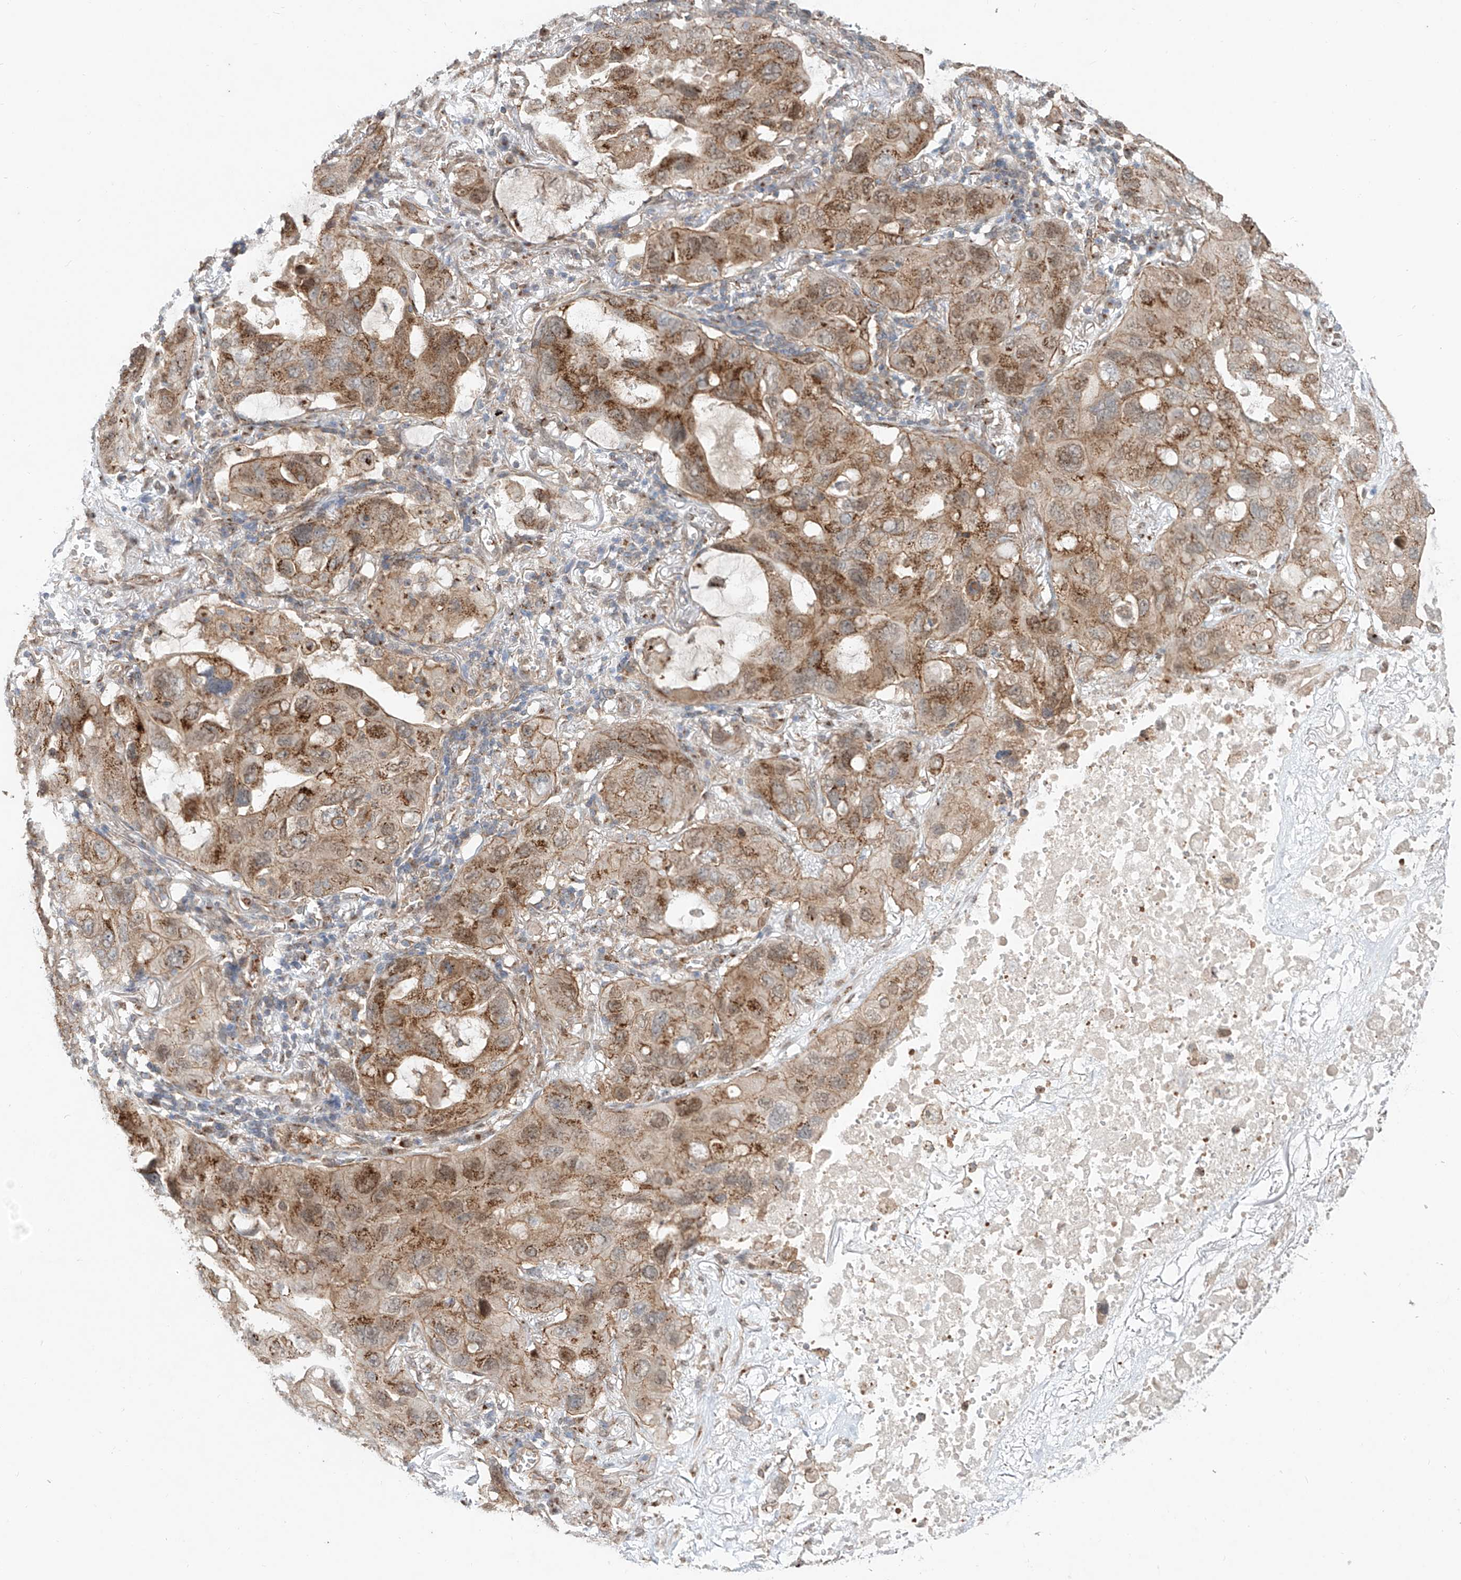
{"staining": {"intensity": "moderate", "quantity": ">75%", "location": "cytoplasmic/membranous,nuclear"}, "tissue": "lung cancer", "cell_type": "Tumor cells", "image_type": "cancer", "snomed": [{"axis": "morphology", "description": "Squamous cell carcinoma, NOS"}, {"axis": "topography", "description": "Lung"}], "caption": "Brown immunohistochemical staining in human lung squamous cell carcinoma reveals moderate cytoplasmic/membranous and nuclear expression in approximately >75% of tumor cells.", "gene": "CUX1", "patient": {"sex": "female", "age": 73}}